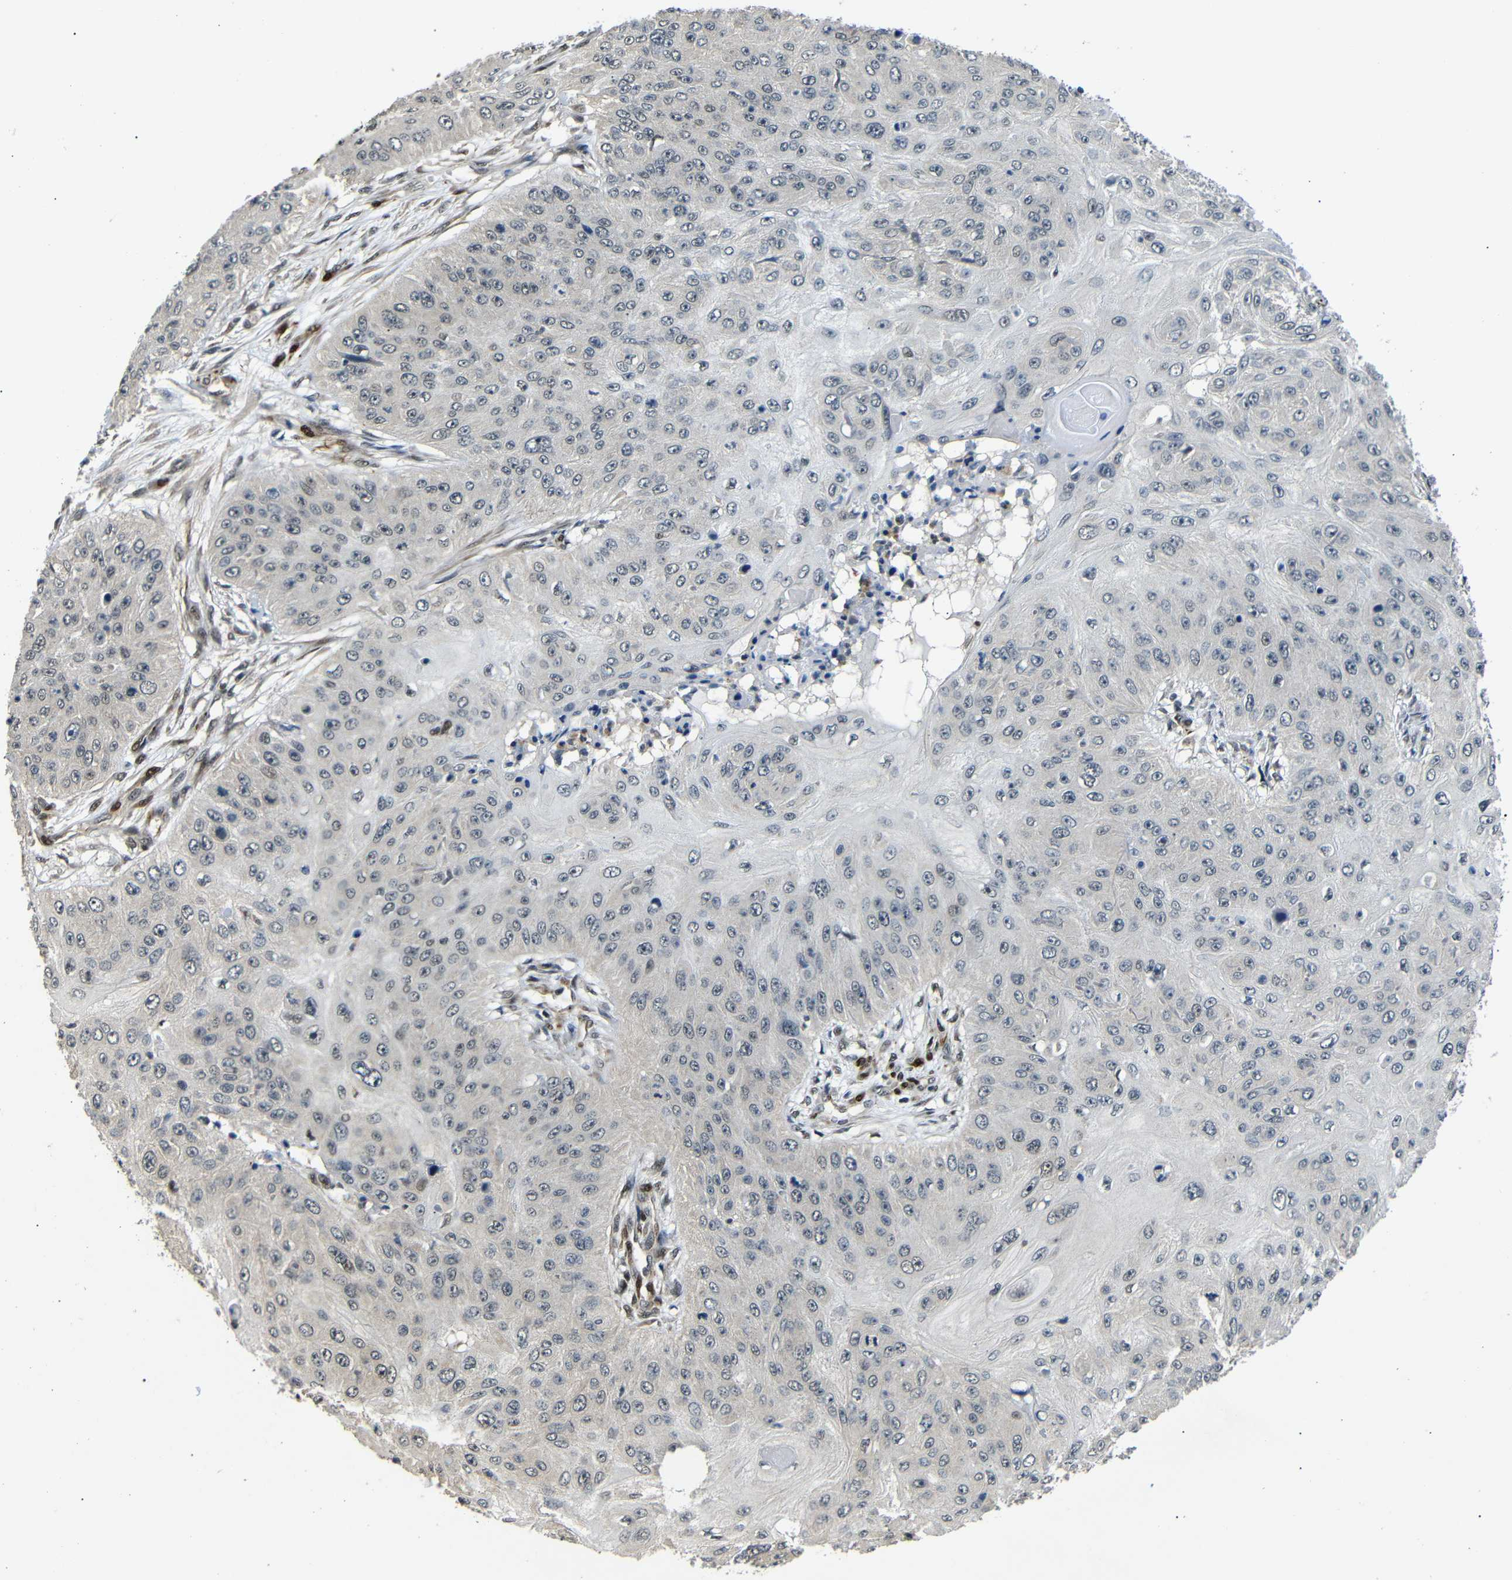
{"staining": {"intensity": "weak", "quantity": "<25%", "location": "nuclear"}, "tissue": "skin cancer", "cell_type": "Tumor cells", "image_type": "cancer", "snomed": [{"axis": "morphology", "description": "Squamous cell carcinoma, NOS"}, {"axis": "topography", "description": "Skin"}], "caption": "DAB immunohistochemical staining of human squamous cell carcinoma (skin) reveals no significant staining in tumor cells. (Immunohistochemistry, brightfield microscopy, high magnification).", "gene": "TBX2", "patient": {"sex": "female", "age": 80}}